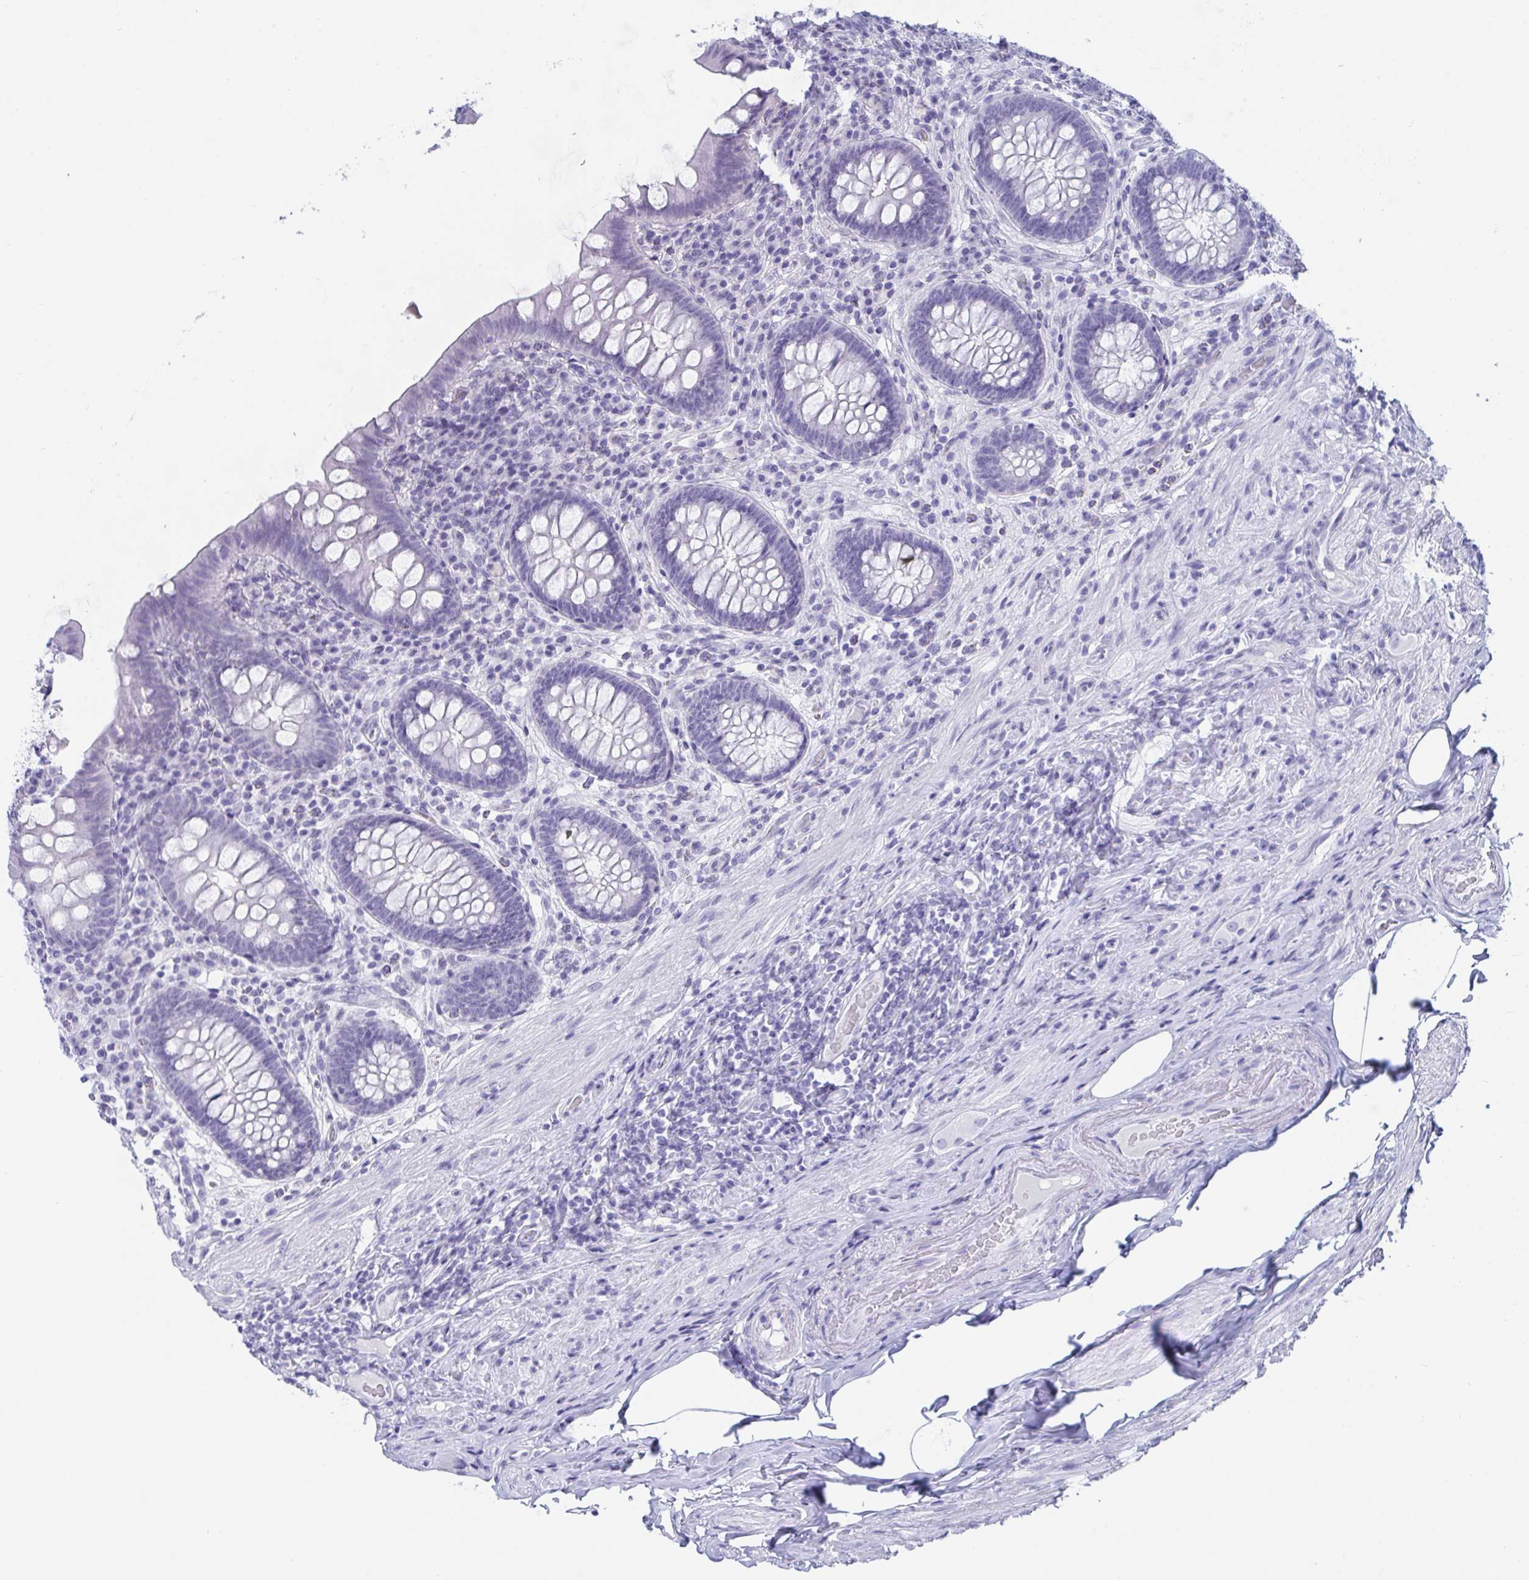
{"staining": {"intensity": "negative", "quantity": "none", "location": "none"}, "tissue": "appendix", "cell_type": "Glandular cells", "image_type": "normal", "snomed": [{"axis": "morphology", "description": "Normal tissue, NOS"}, {"axis": "topography", "description": "Appendix"}], "caption": "Immunohistochemistry image of benign appendix: appendix stained with DAB (3,3'-diaminobenzidine) displays no significant protein expression in glandular cells.", "gene": "CDX4", "patient": {"sex": "male", "age": 71}}